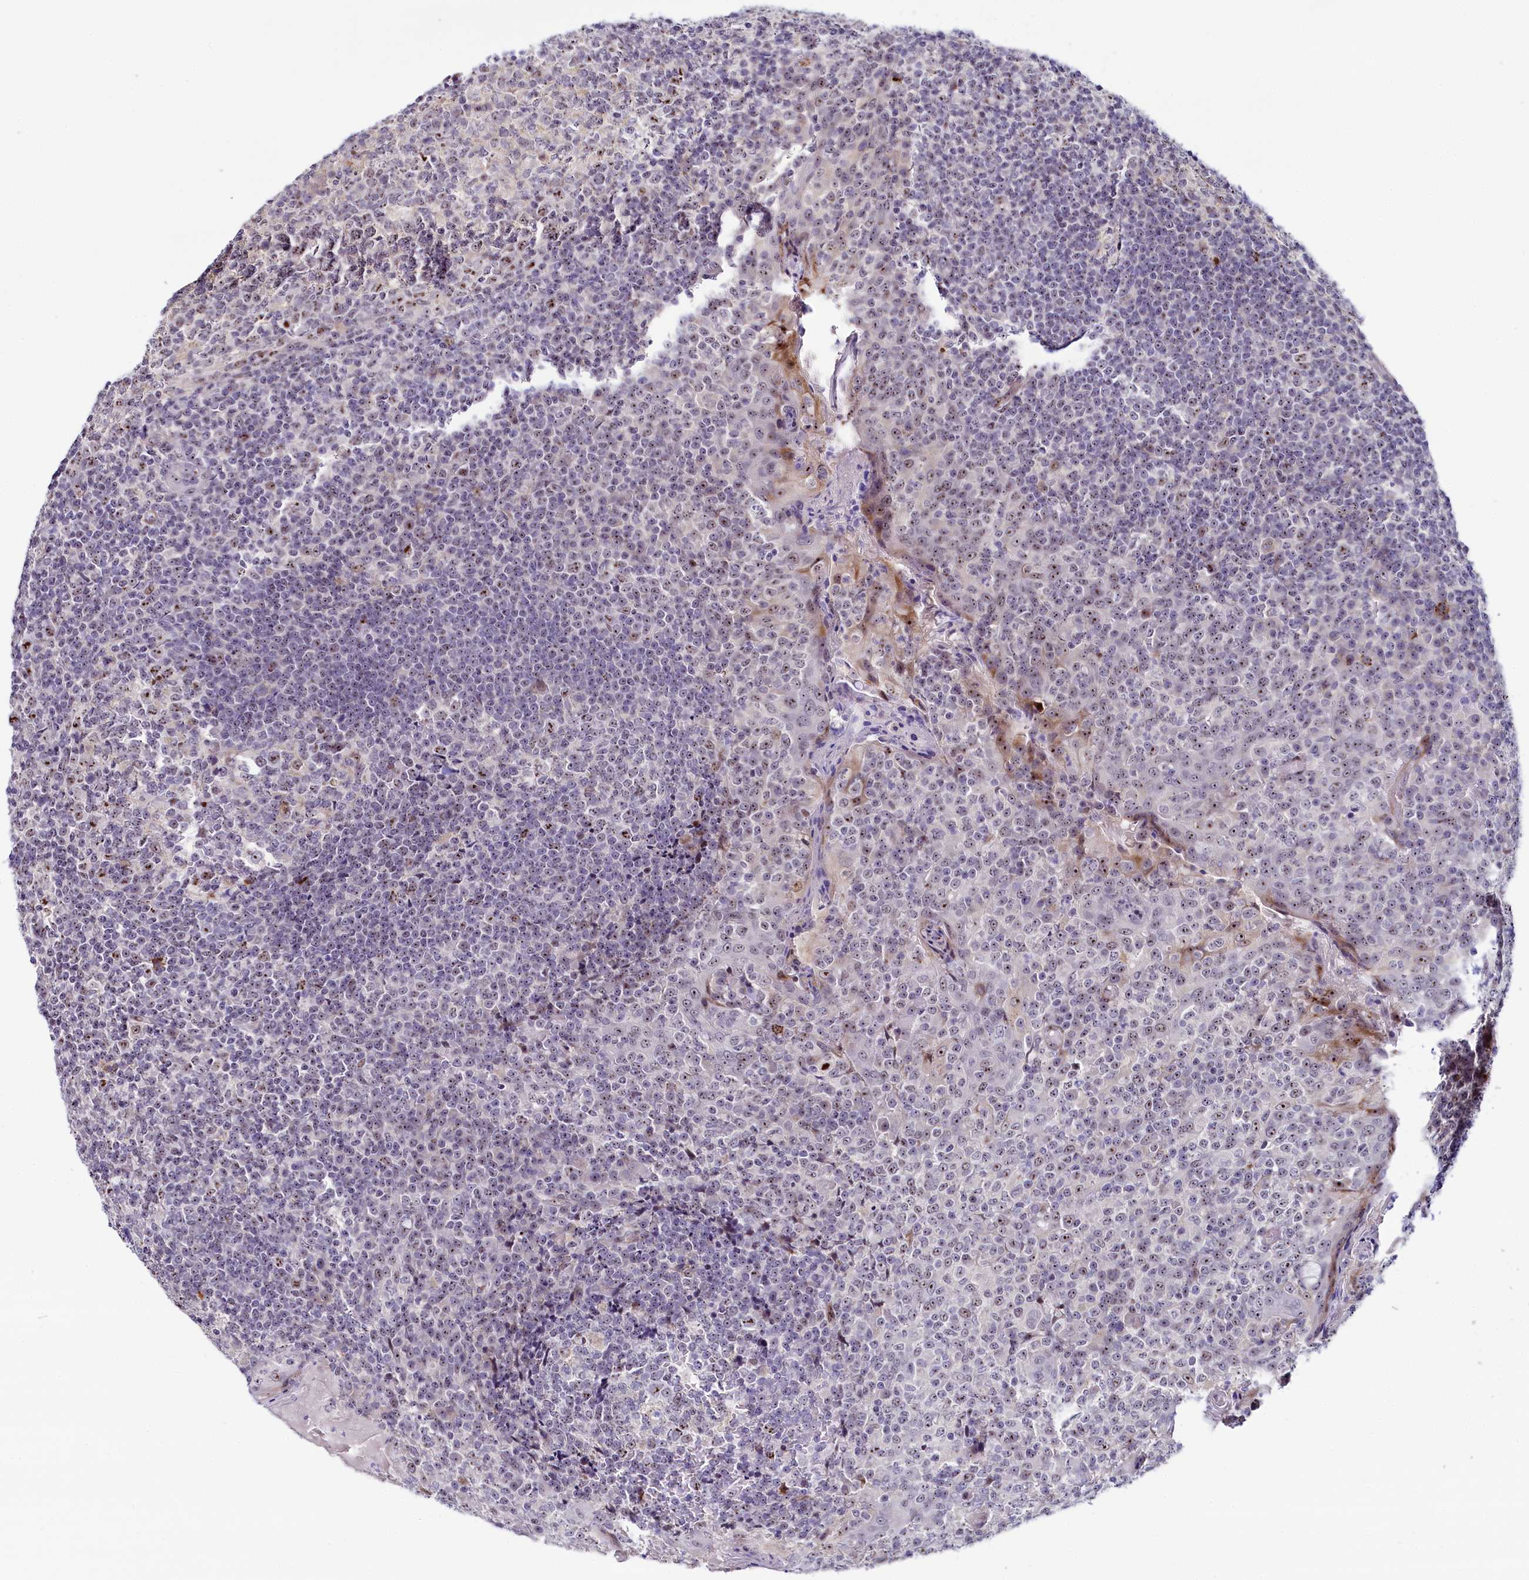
{"staining": {"intensity": "moderate", "quantity": "25%-75%", "location": "cytoplasmic/membranous,nuclear"}, "tissue": "tonsil", "cell_type": "Germinal center cells", "image_type": "normal", "snomed": [{"axis": "morphology", "description": "Normal tissue, NOS"}, {"axis": "topography", "description": "Tonsil"}], "caption": "High-power microscopy captured an IHC photomicrograph of benign tonsil, revealing moderate cytoplasmic/membranous,nuclear positivity in approximately 25%-75% of germinal center cells.", "gene": "TCOF1", "patient": {"sex": "female", "age": 19}}